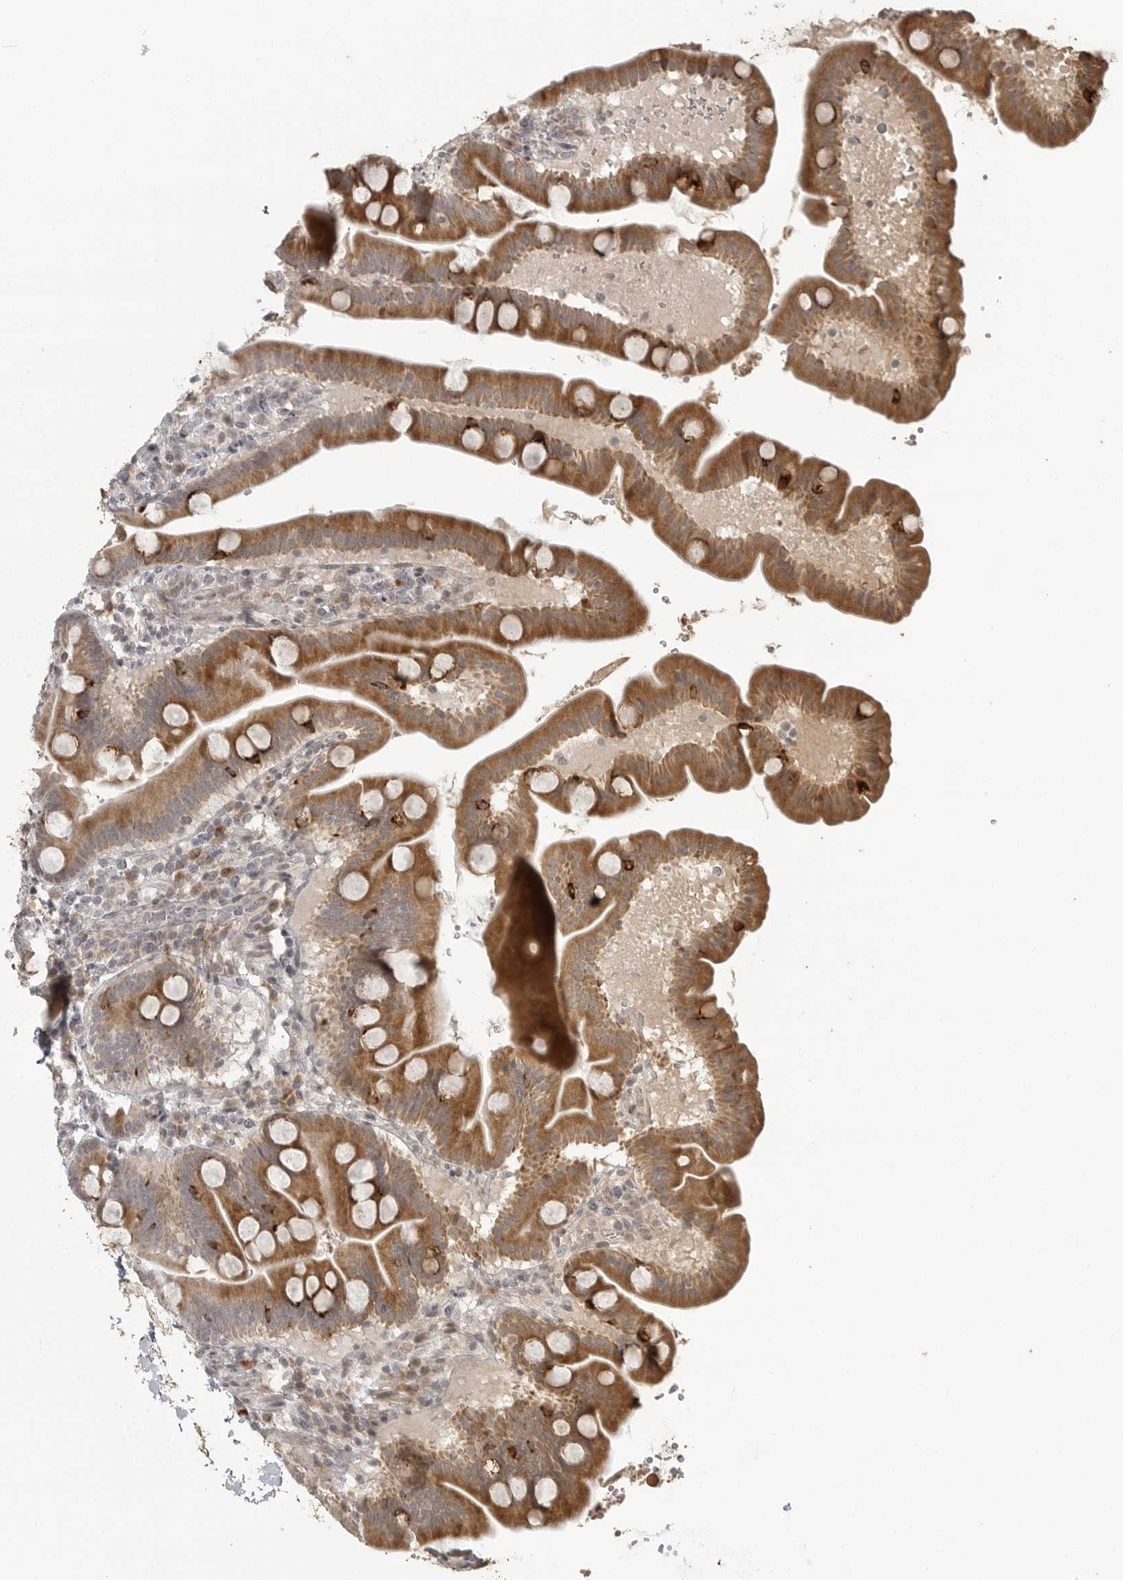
{"staining": {"intensity": "strong", "quantity": "<25%", "location": "cytoplasmic/membranous"}, "tissue": "duodenum", "cell_type": "Glandular cells", "image_type": "normal", "snomed": [{"axis": "morphology", "description": "Normal tissue, NOS"}, {"axis": "topography", "description": "Duodenum"}], "caption": "About <25% of glandular cells in benign human duodenum exhibit strong cytoplasmic/membranous protein expression as visualized by brown immunohistochemical staining.", "gene": "SMG8", "patient": {"sex": "male", "age": 54}}